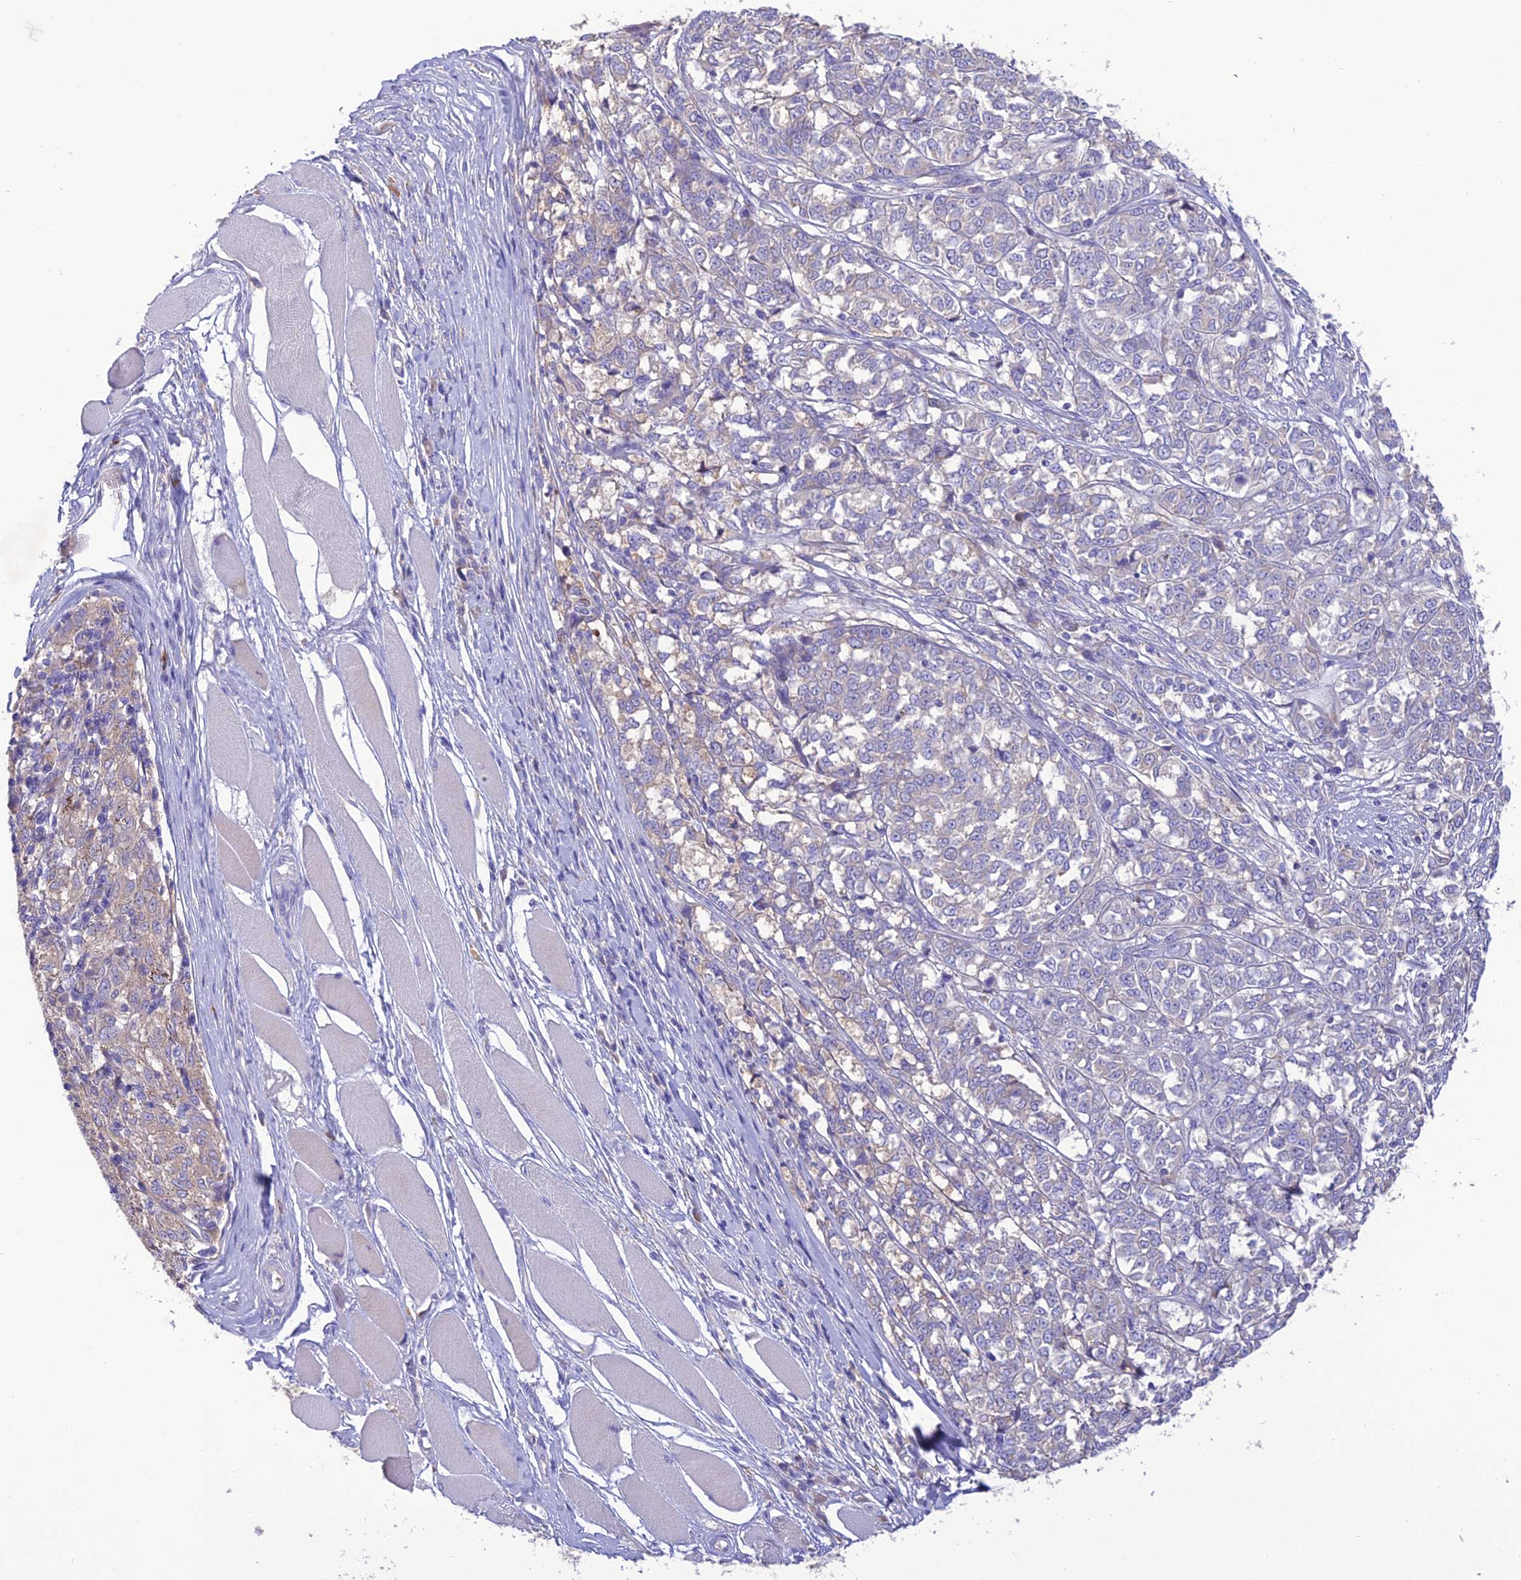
{"staining": {"intensity": "negative", "quantity": "none", "location": "none"}, "tissue": "melanoma", "cell_type": "Tumor cells", "image_type": "cancer", "snomed": [{"axis": "morphology", "description": "Malignant melanoma, NOS"}, {"axis": "topography", "description": "Skin"}], "caption": "This is an IHC photomicrograph of malignant melanoma. There is no expression in tumor cells.", "gene": "SFT2D2", "patient": {"sex": "female", "age": 72}}